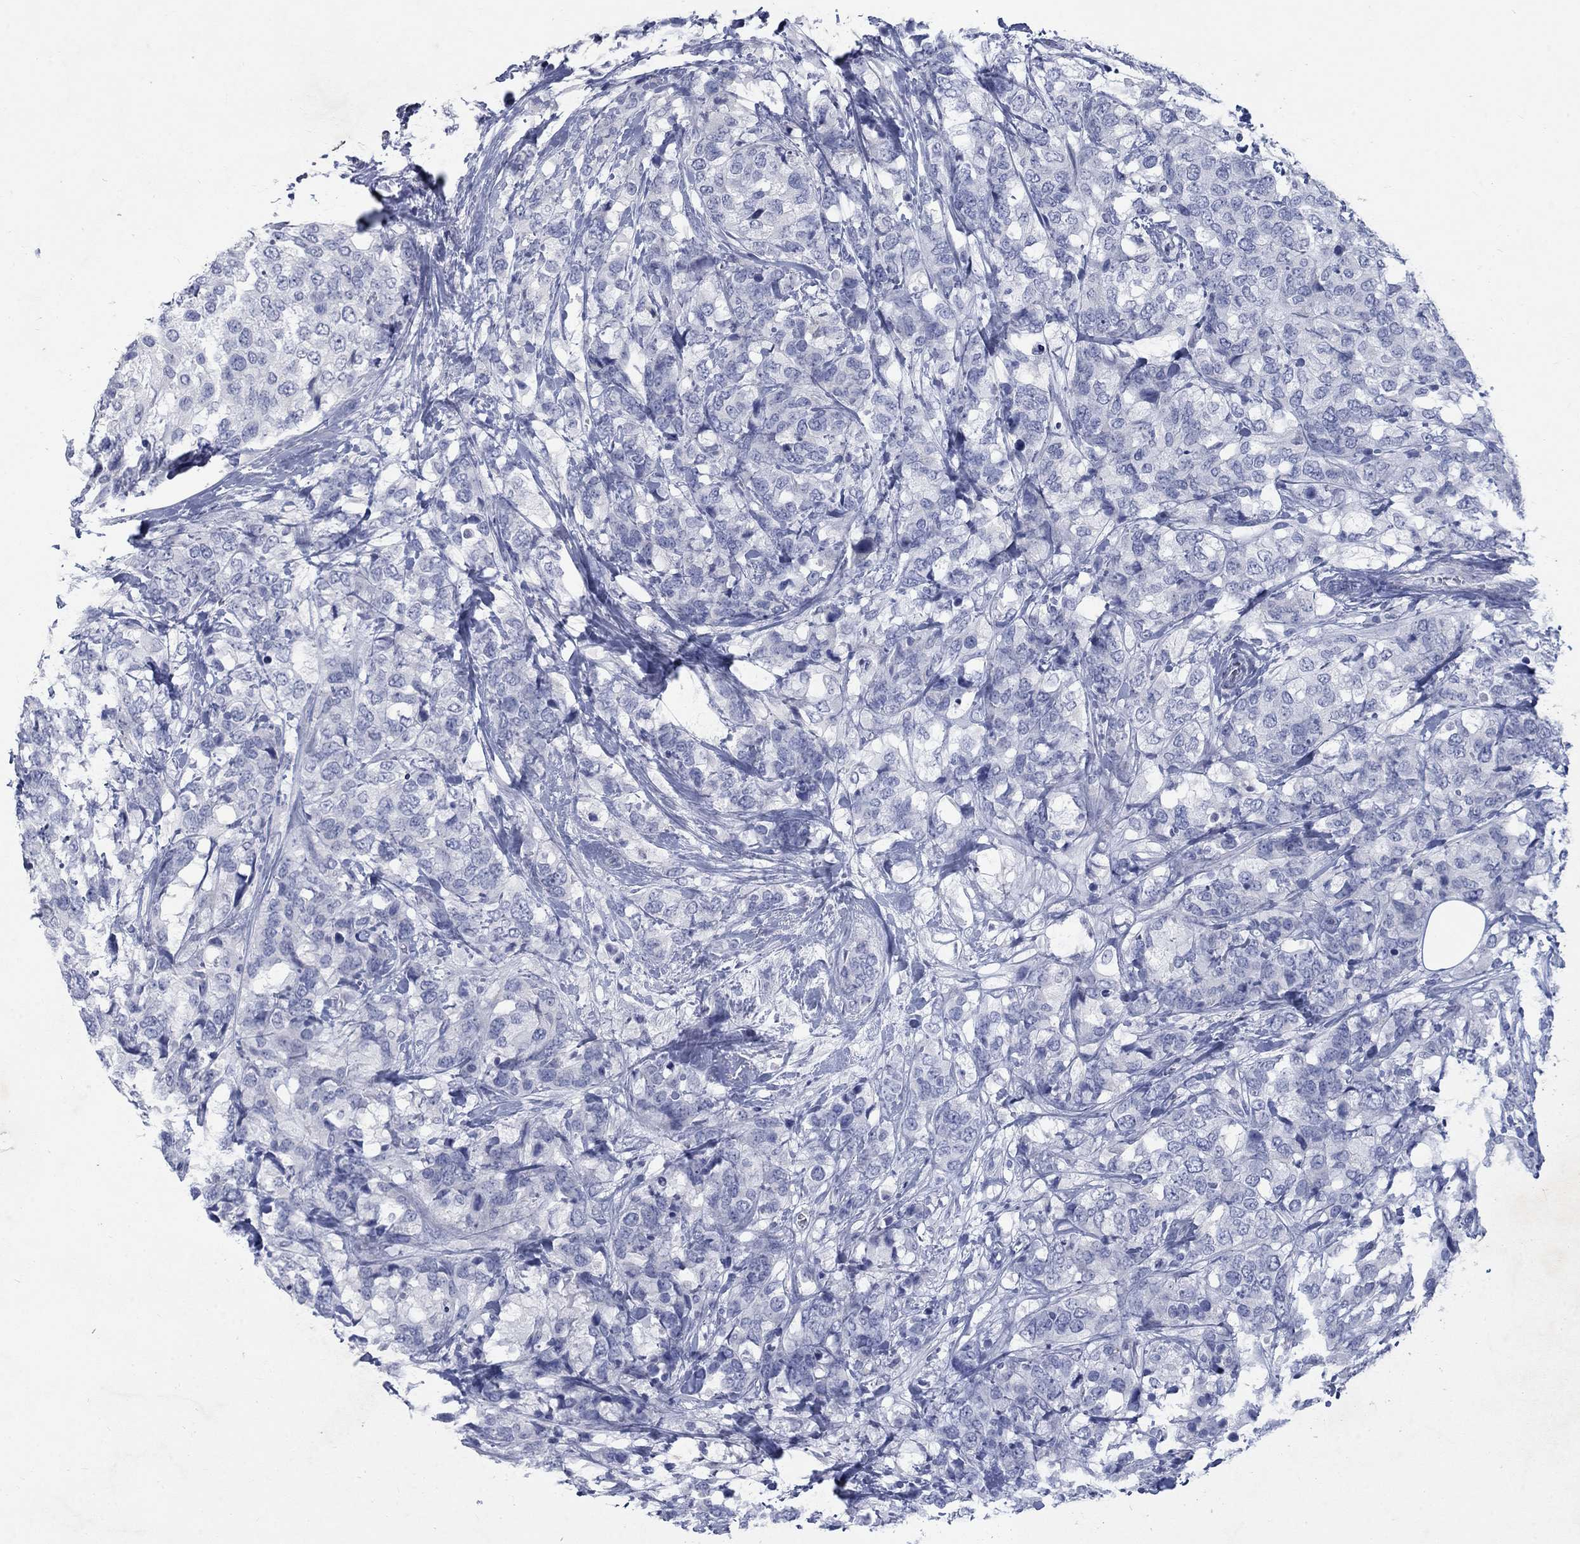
{"staining": {"intensity": "negative", "quantity": "none", "location": "none"}, "tissue": "breast cancer", "cell_type": "Tumor cells", "image_type": "cancer", "snomed": [{"axis": "morphology", "description": "Lobular carcinoma"}, {"axis": "topography", "description": "Breast"}], "caption": "This is an immunohistochemistry (IHC) photomicrograph of lobular carcinoma (breast). There is no staining in tumor cells.", "gene": "RFTN2", "patient": {"sex": "female", "age": 59}}